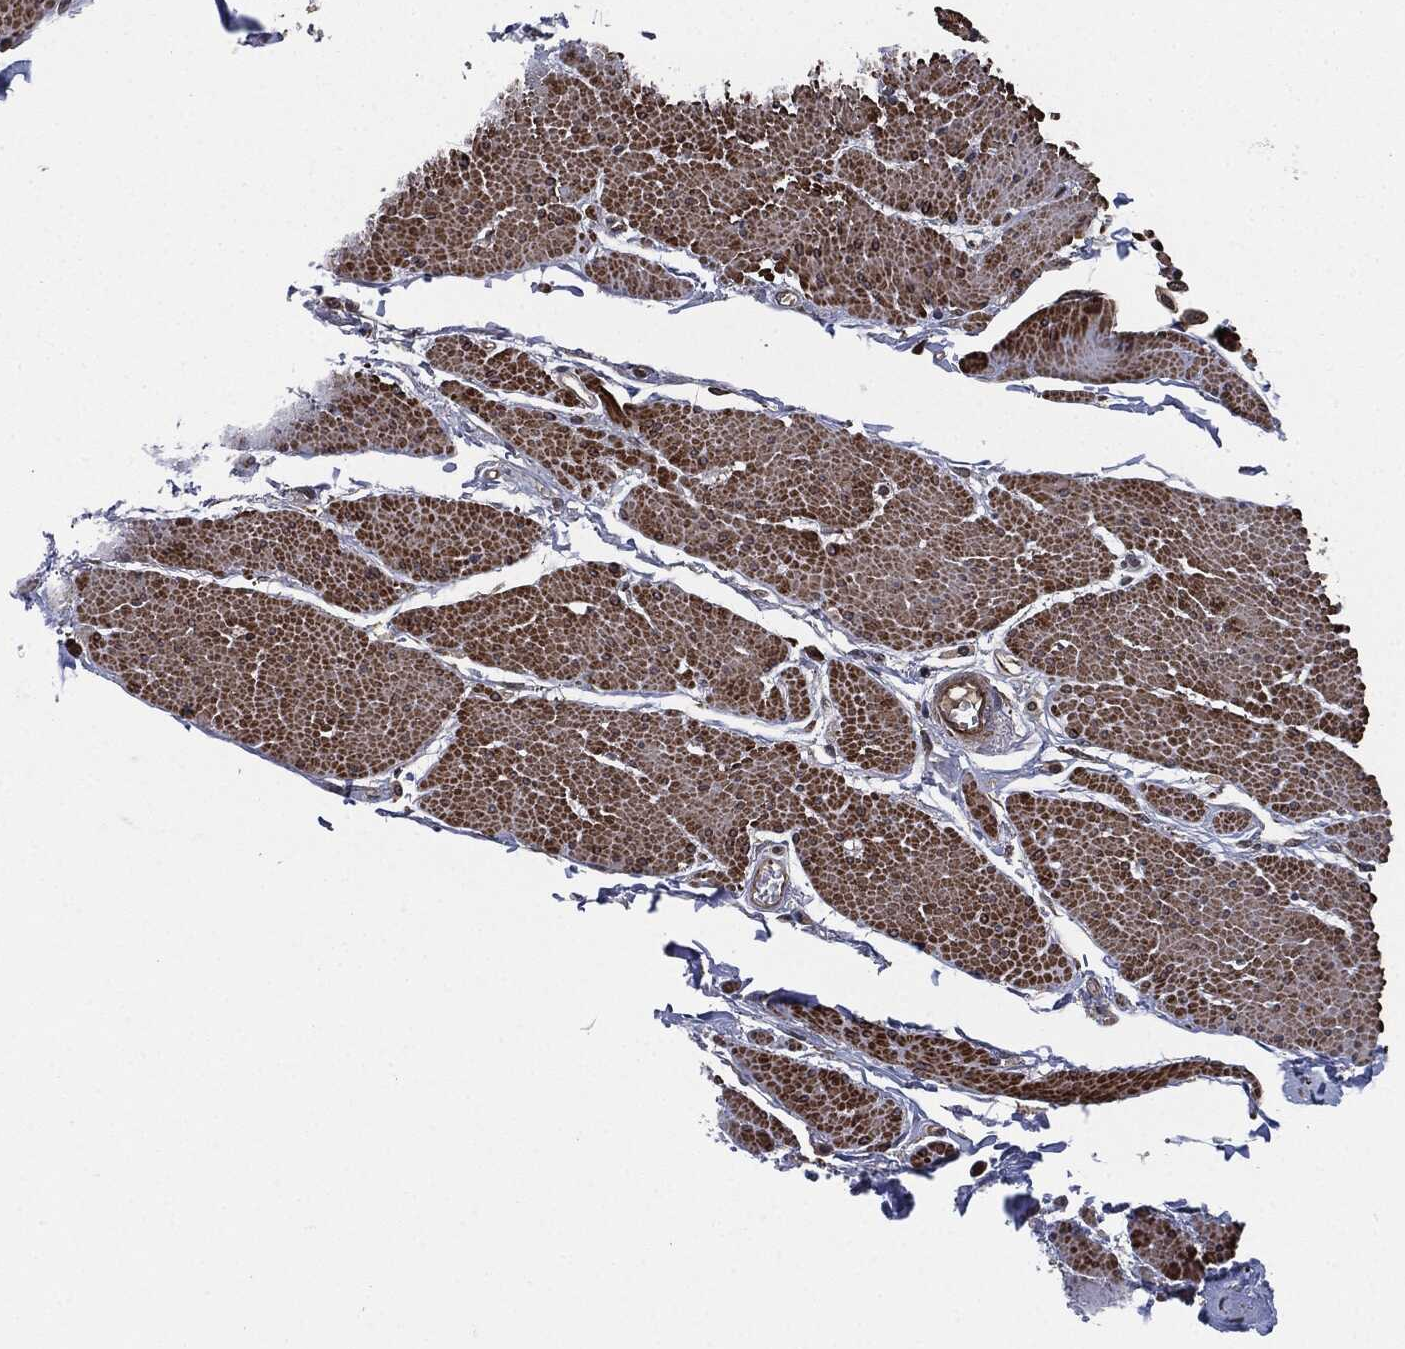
{"staining": {"intensity": "moderate", "quantity": "25%-75%", "location": "cytoplasmic/membranous"}, "tissue": "smooth muscle", "cell_type": "Smooth muscle cells", "image_type": "normal", "snomed": [{"axis": "morphology", "description": "Normal tissue, NOS"}, {"axis": "topography", "description": "Smooth muscle"}, {"axis": "topography", "description": "Anal"}], "caption": "IHC of unremarkable human smooth muscle demonstrates medium levels of moderate cytoplasmic/membranous expression in about 25%-75% of smooth muscle cells.", "gene": "UBR1", "patient": {"sex": "male", "age": 83}}